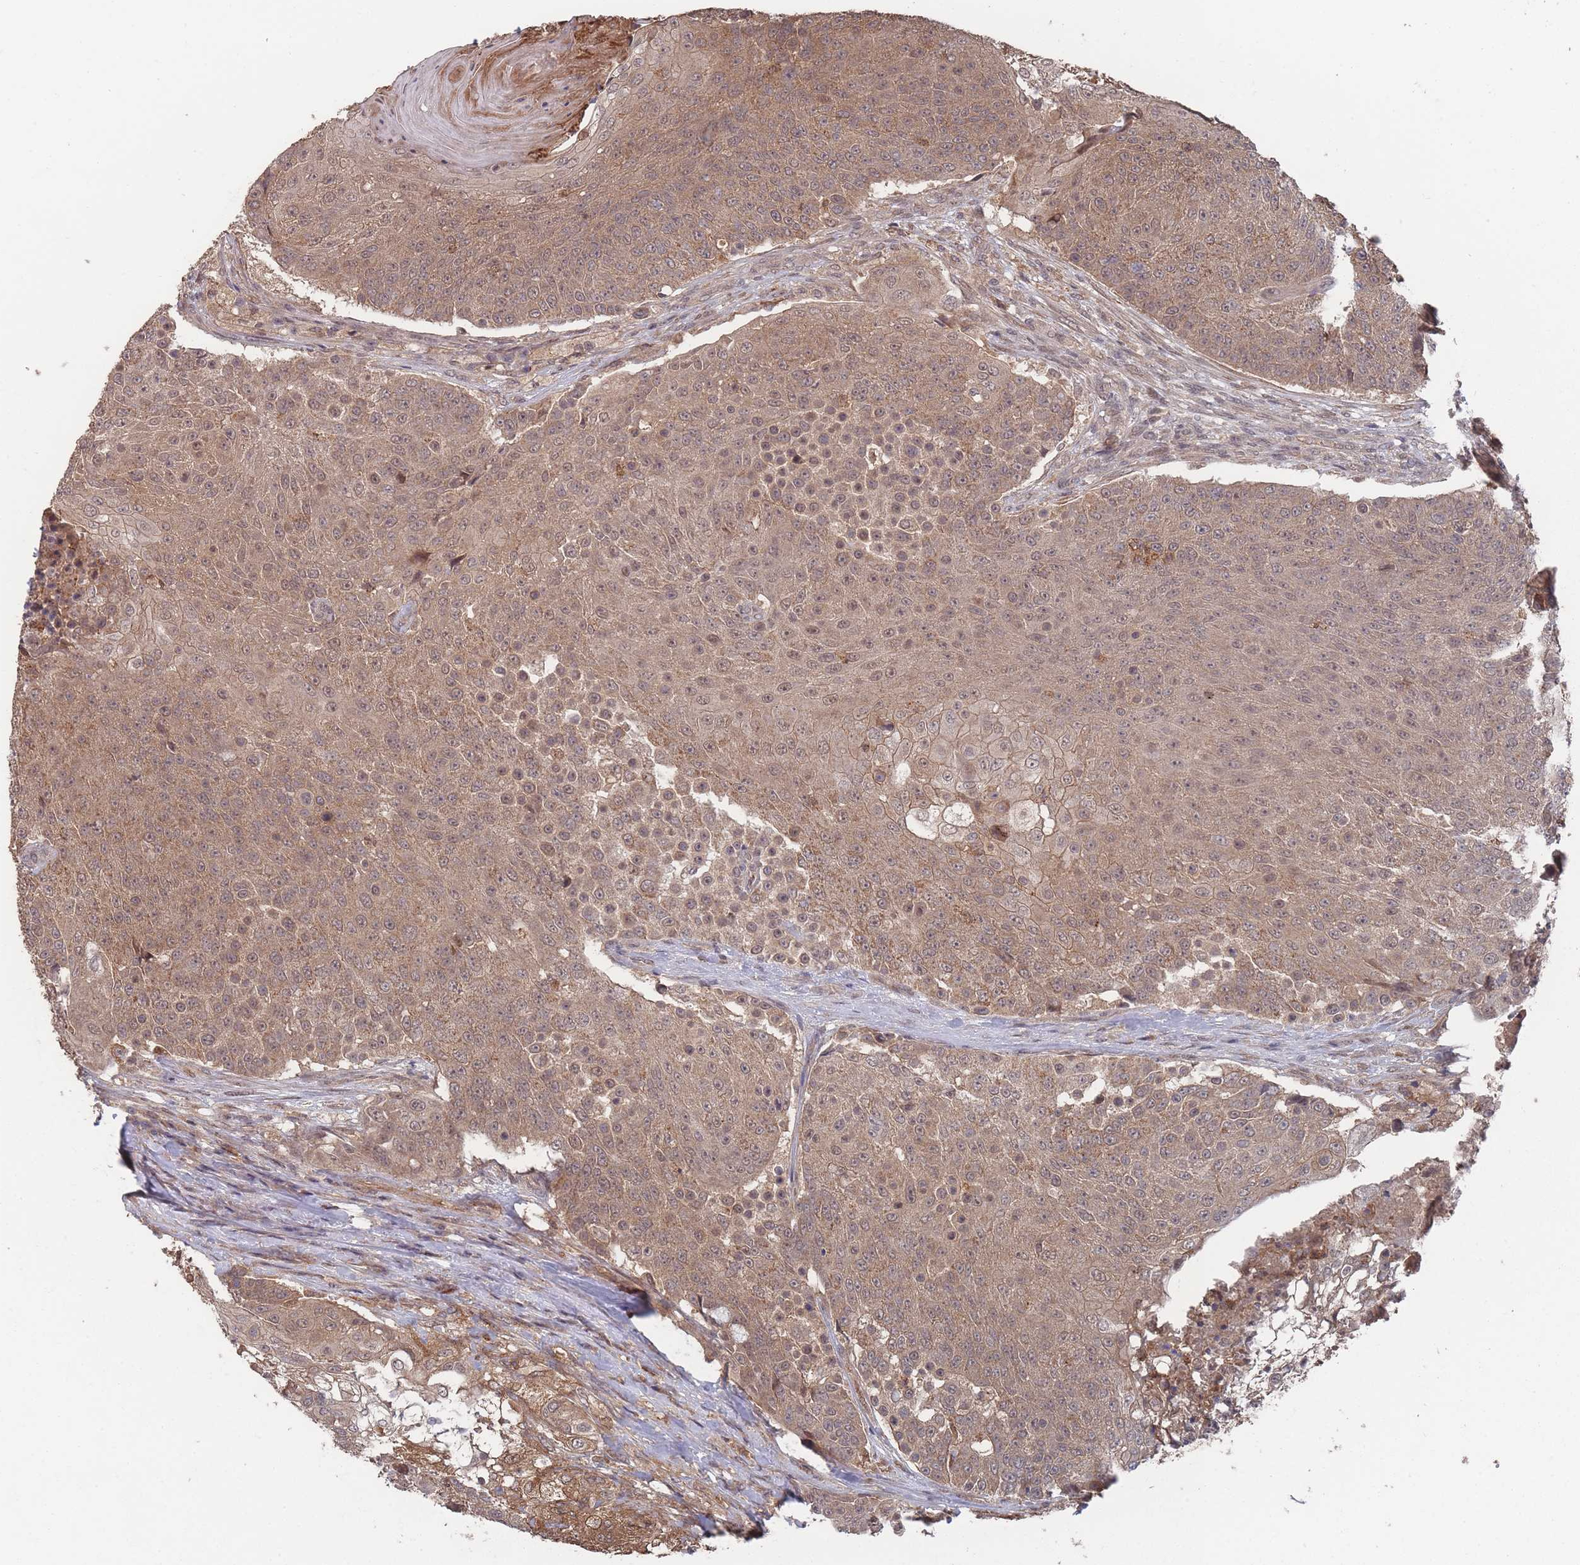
{"staining": {"intensity": "moderate", "quantity": ">75%", "location": "cytoplasmic/membranous,nuclear"}, "tissue": "urothelial cancer", "cell_type": "Tumor cells", "image_type": "cancer", "snomed": [{"axis": "morphology", "description": "Urothelial carcinoma, High grade"}, {"axis": "topography", "description": "Urinary bladder"}], "caption": "Urothelial cancer stained with DAB (3,3'-diaminobenzidine) immunohistochemistry demonstrates medium levels of moderate cytoplasmic/membranous and nuclear expression in about >75% of tumor cells. (DAB IHC with brightfield microscopy, high magnification).", "gene": "SF3B1", "patient": {"sex": "female", "age": 63}}